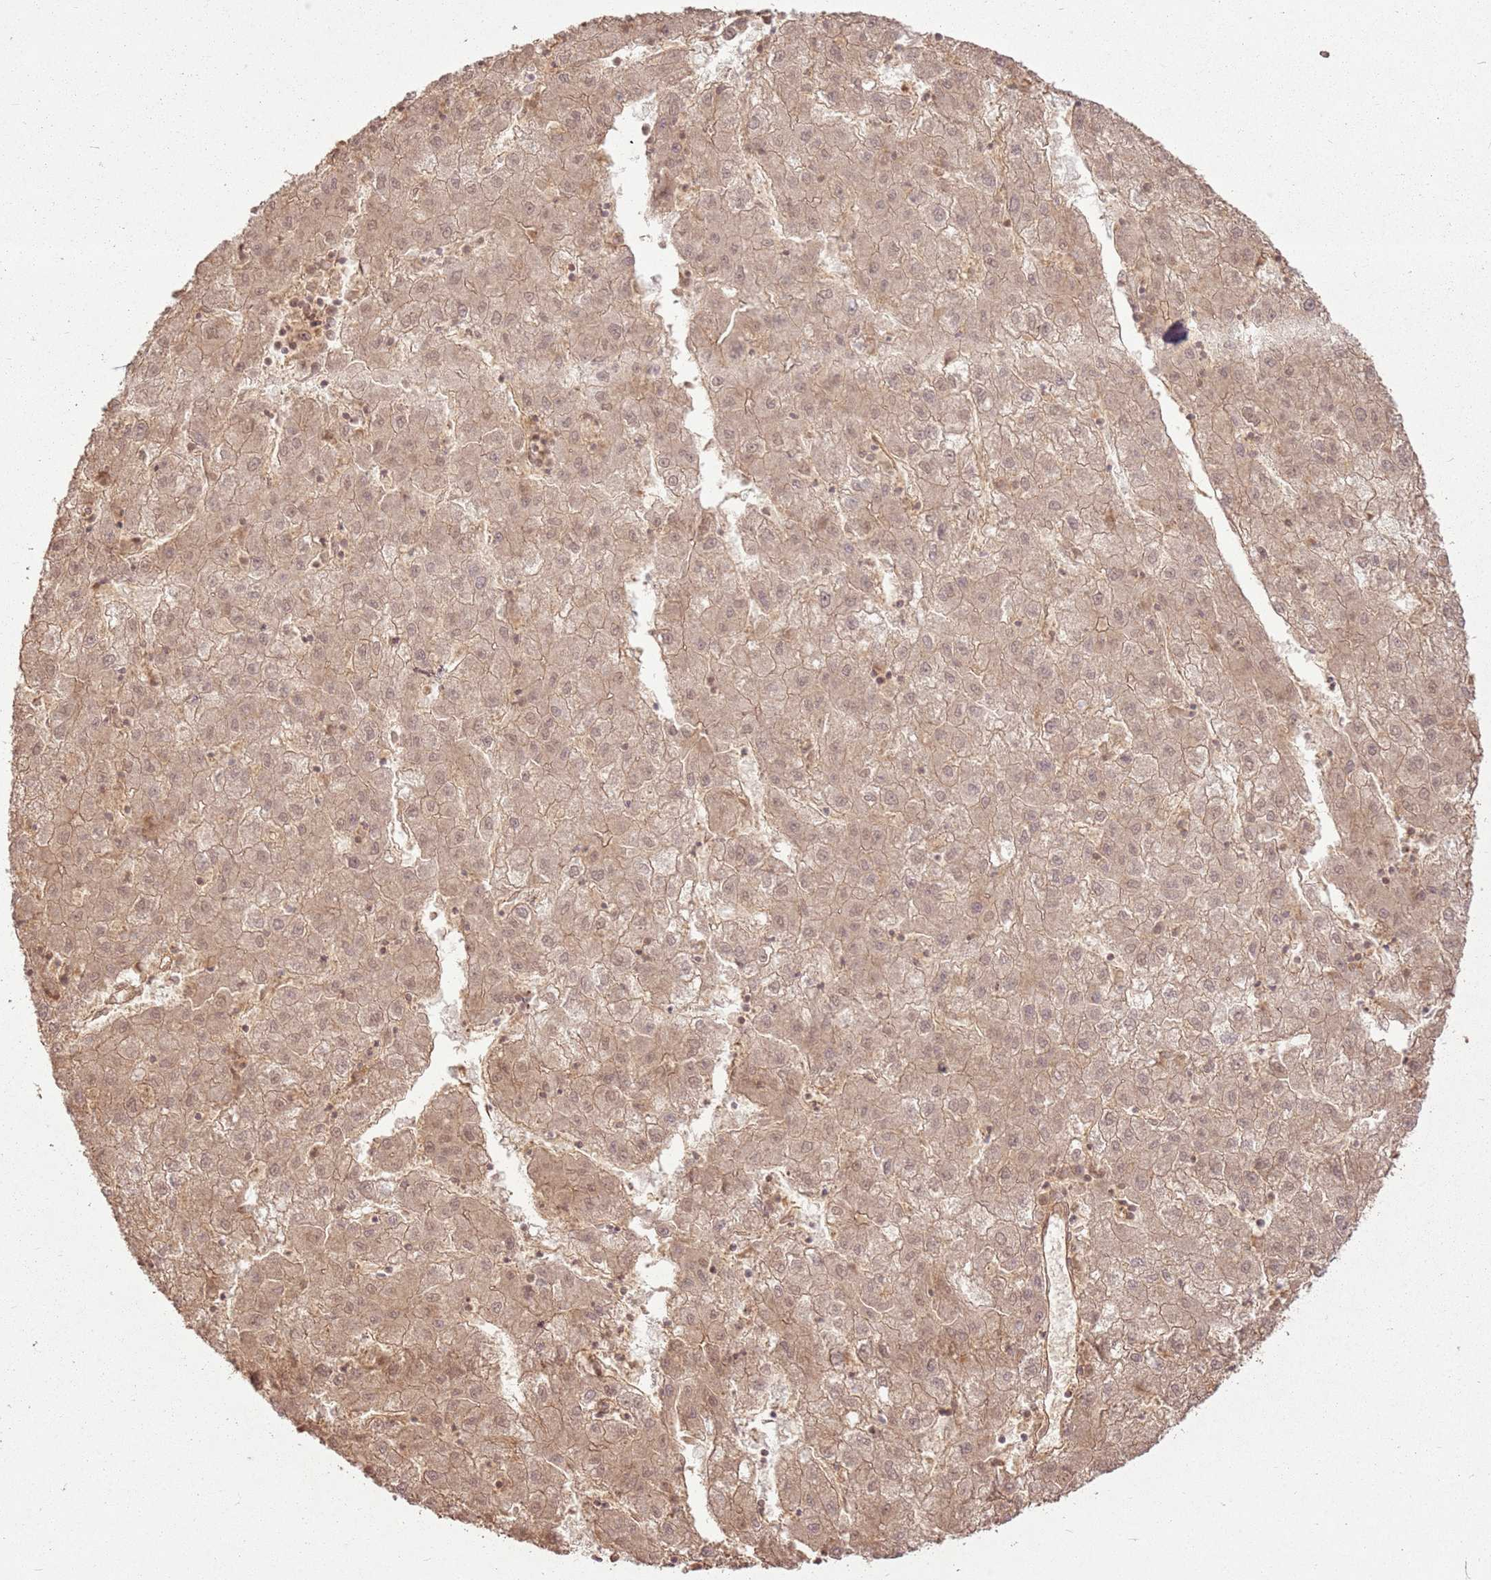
{"staining": {"intensity": "moderate", "quantity": ">75%", "location": "cytoplasmic/membranous,nuclear"}, "tissue": "liver cancer", "cell_type": "Tumor cells", "image_type": "cancer", "snomed": [{"axis": "morphology", "description": "Carcinoma, Hepatocellular, NOS"}, {"axis": "topography", "description": "Liver"}], "caption": "Liver cancer stained with immunohistochemistry (IHC) reveals moderate cytoplasmic/membranous and nuclear expression in about >75% of tumor cells.", "gene": "ZNF776", "patient": {"sex": "male", "age": 72}}